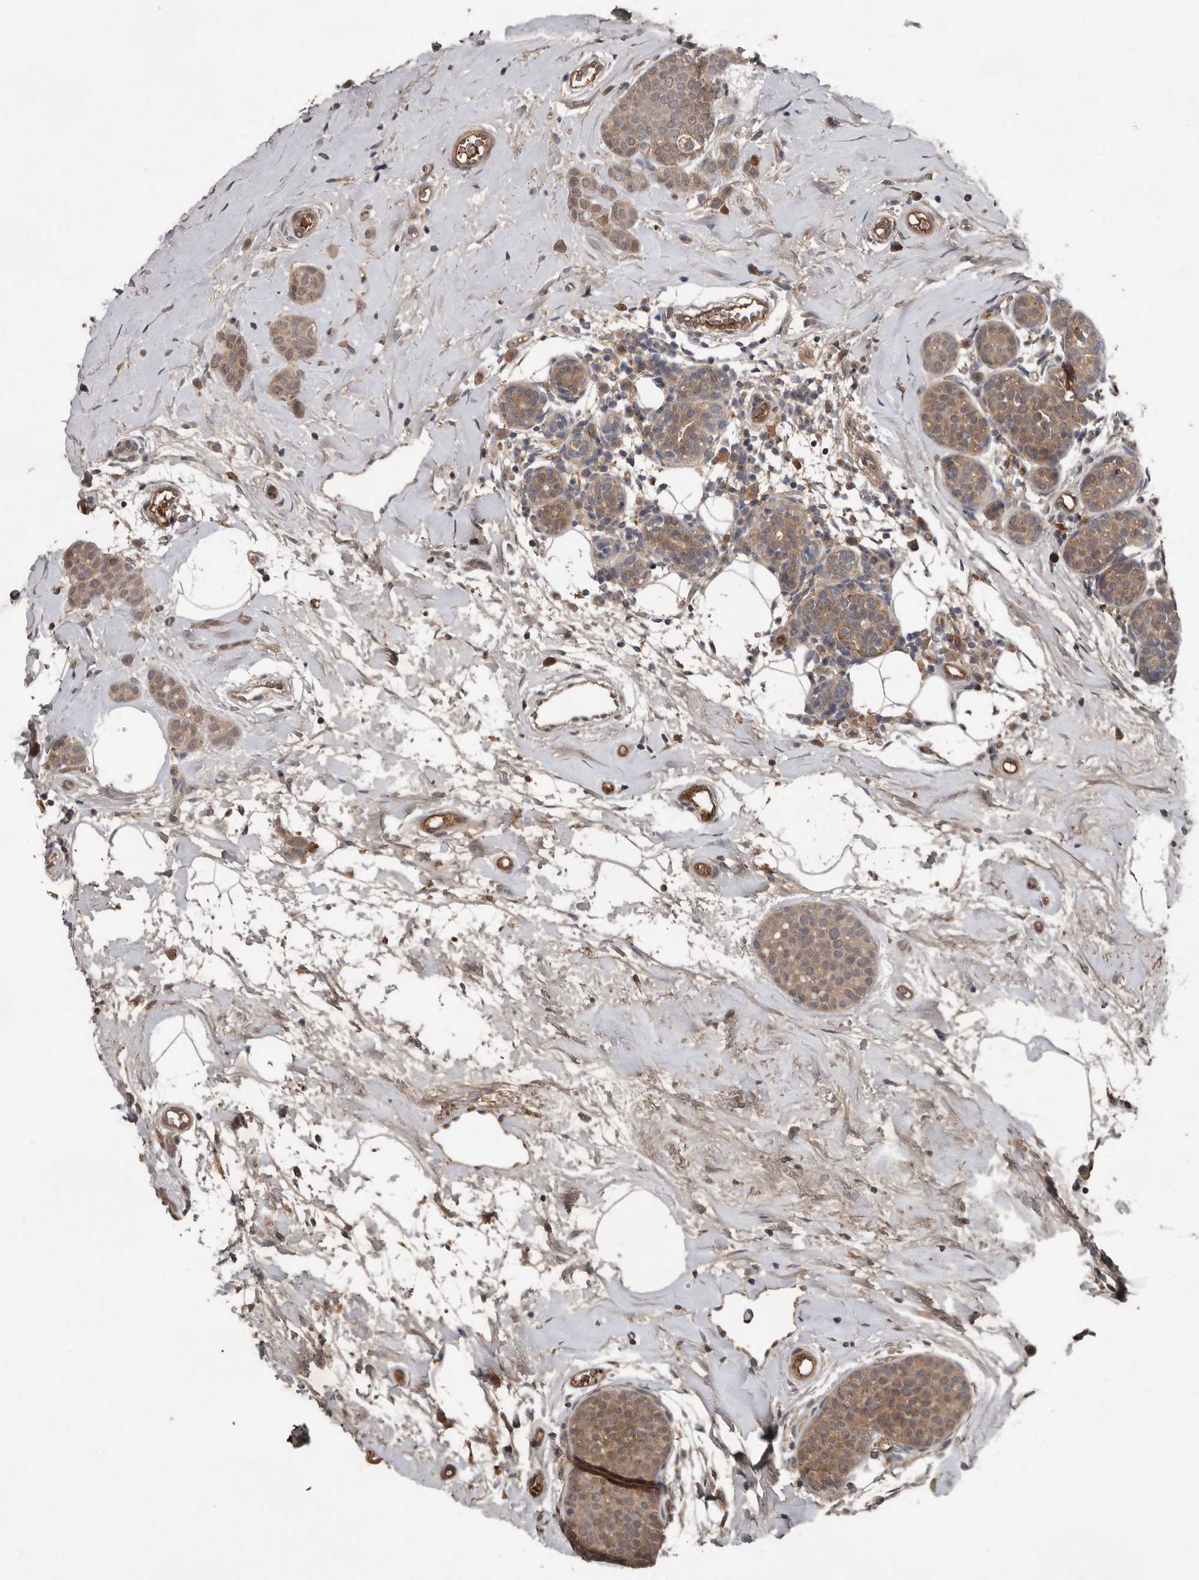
{"staining": {"intensity": "weak", "quantity": ">75%", "location": "cytoplasmic/membranous"}, "tissue": "breast cancer", "cell_type": "Tumor cells", "image_type": "cancer", "snomed": [{"axis": "morphology", "description": "Lobular carcinoma, in situ"}, {"axis": "morphology", "description": "Lobular carcinoma"}, {"axis": "topography", "description": "Breast"}], "caption": "IHC (DAB) staining of human breast lobular carcinoma in situ demonstrates weak cytoplasmic/membranous protein positivity in about >75% of tumor cells.", "gene": "DNAJB4", "patient": {"sex": "female", "age": 41}}